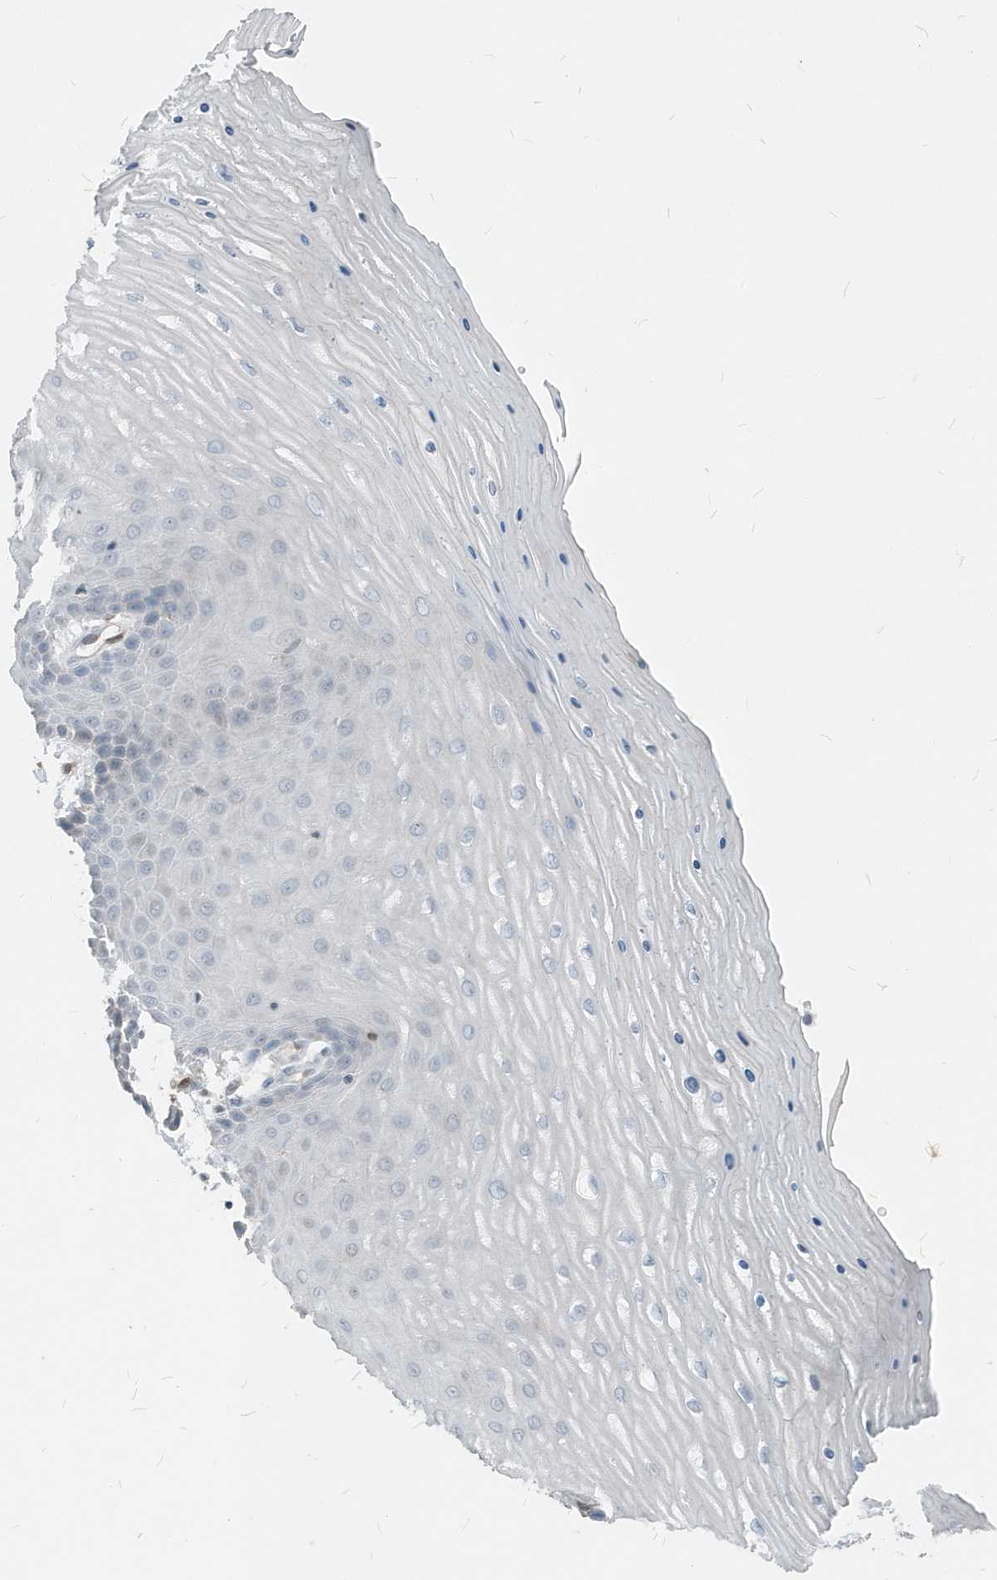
{"staining": {"intensity": "negative", "quantity": "none", "location": "none"}, "tissue": "cervix", "cell_type": "Glandular cells", "image_type": "normal", "snomed": [{"axis": "morphology", "description": "Normal tissue, NOS"}, {"axis": "topography", "description": "Cervix"}], "caption": "Immunohistochemistry of benign cervix demonstrates no positivity in glandular cells.", "gene": "NCOA7", "patient": {"sex": "female", "age": 55}}